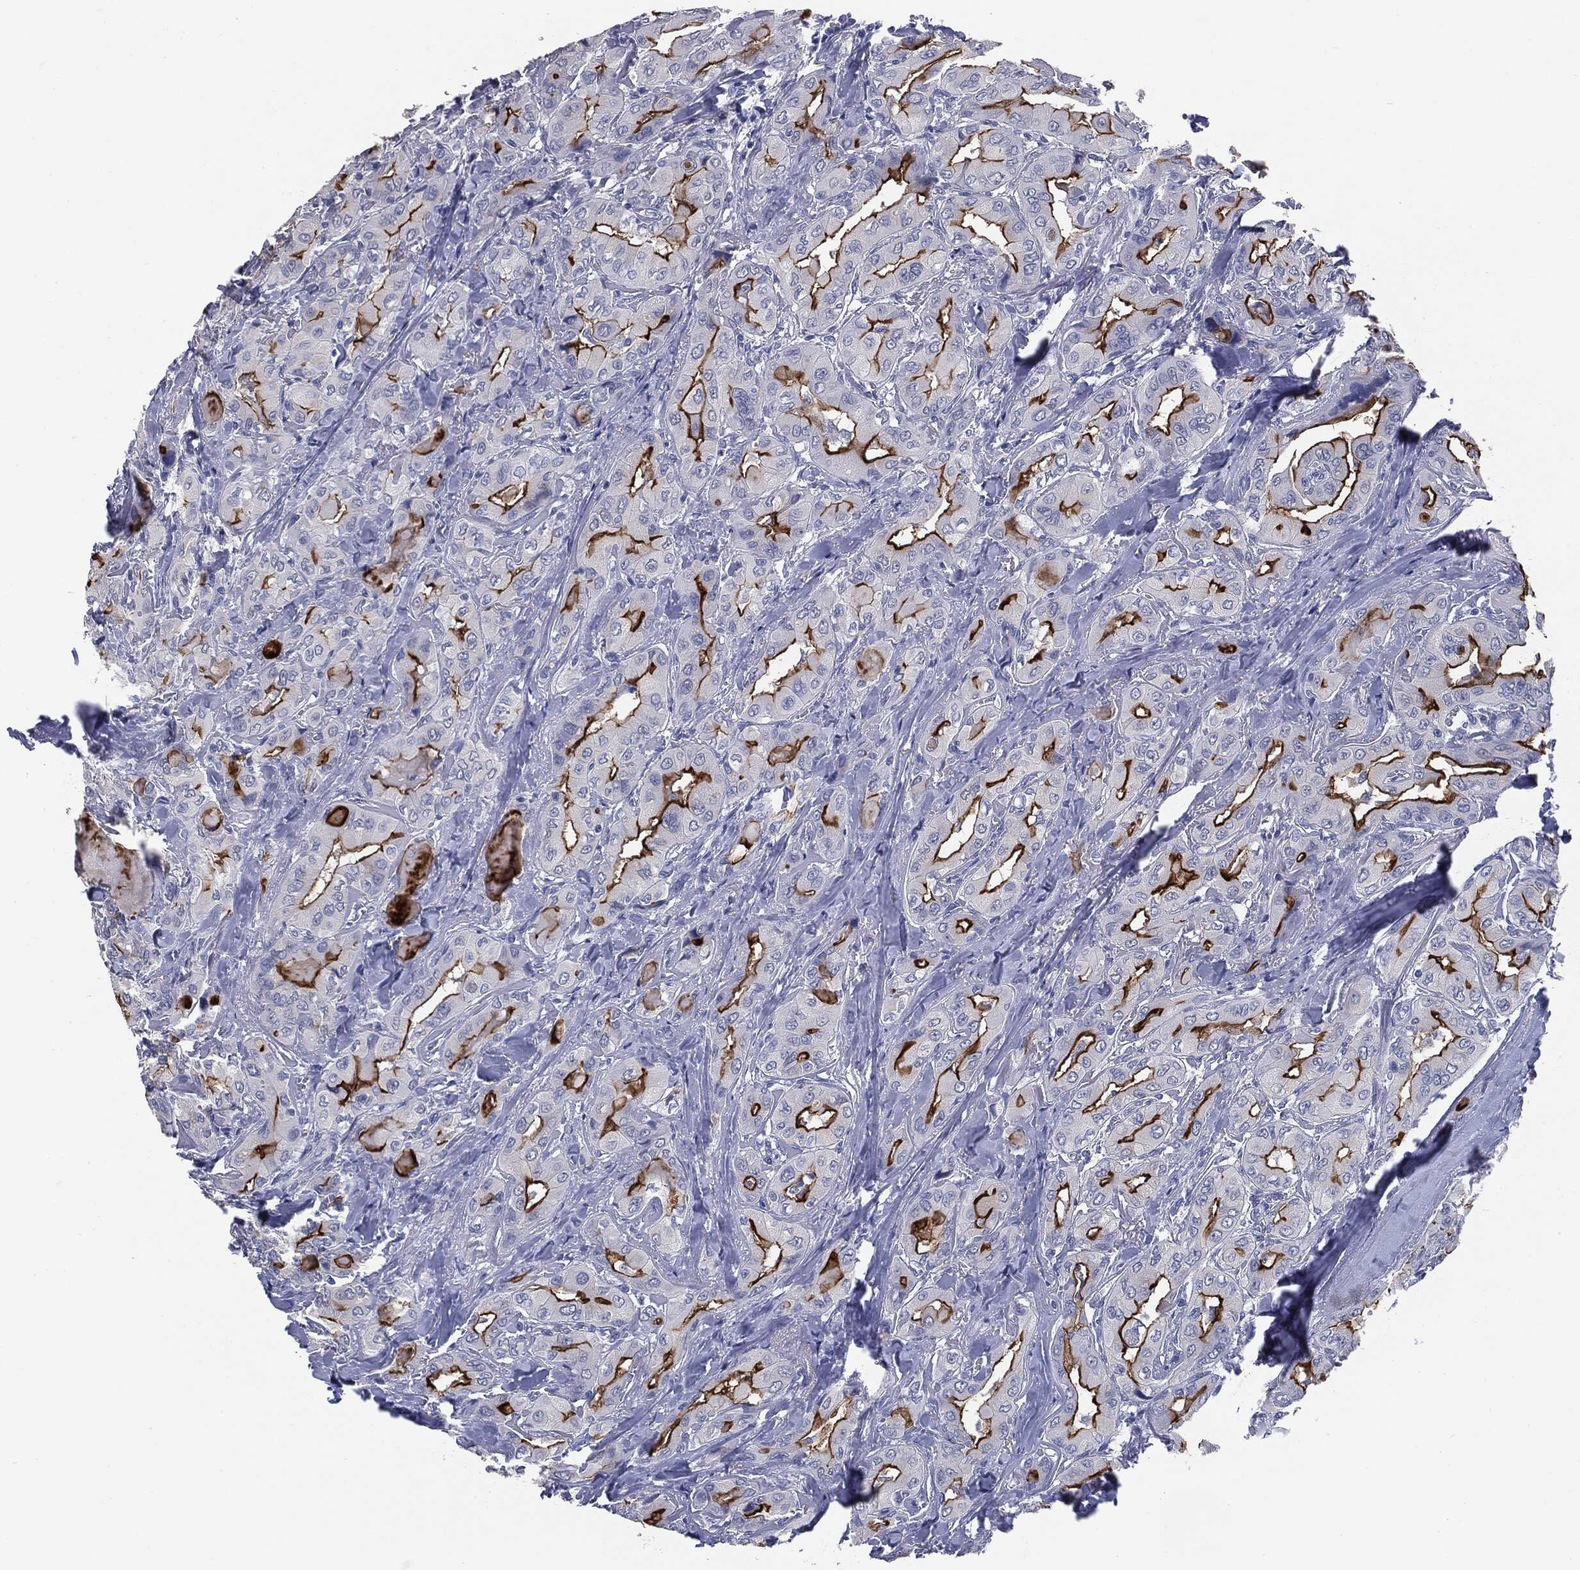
{"staining": {"intensity": "strong", "quantity": "25%-75%", "location": "cytoplasmic/membranous"}, "tissue": "thyroid cancer", "cell_type": "Tumor cells", "image_type": "cancer", "snomed": [{"axis": "morphology", "description": "Normal tissue, NOS"}, {"axis": "morphology", "description": "Papillary adenocarcinoma, NOS"}, {"axis": "topography", "description": "Thyroid gland"}], "caption": "The histopathology image shows a brown stain indicating the presence of a protein in the cytoplasmic/membranous of tumor cells in papillary adenocarcinoma (thyroid).", "gene": "MUC1", "patient": {"sex": "female", "age": 66}}